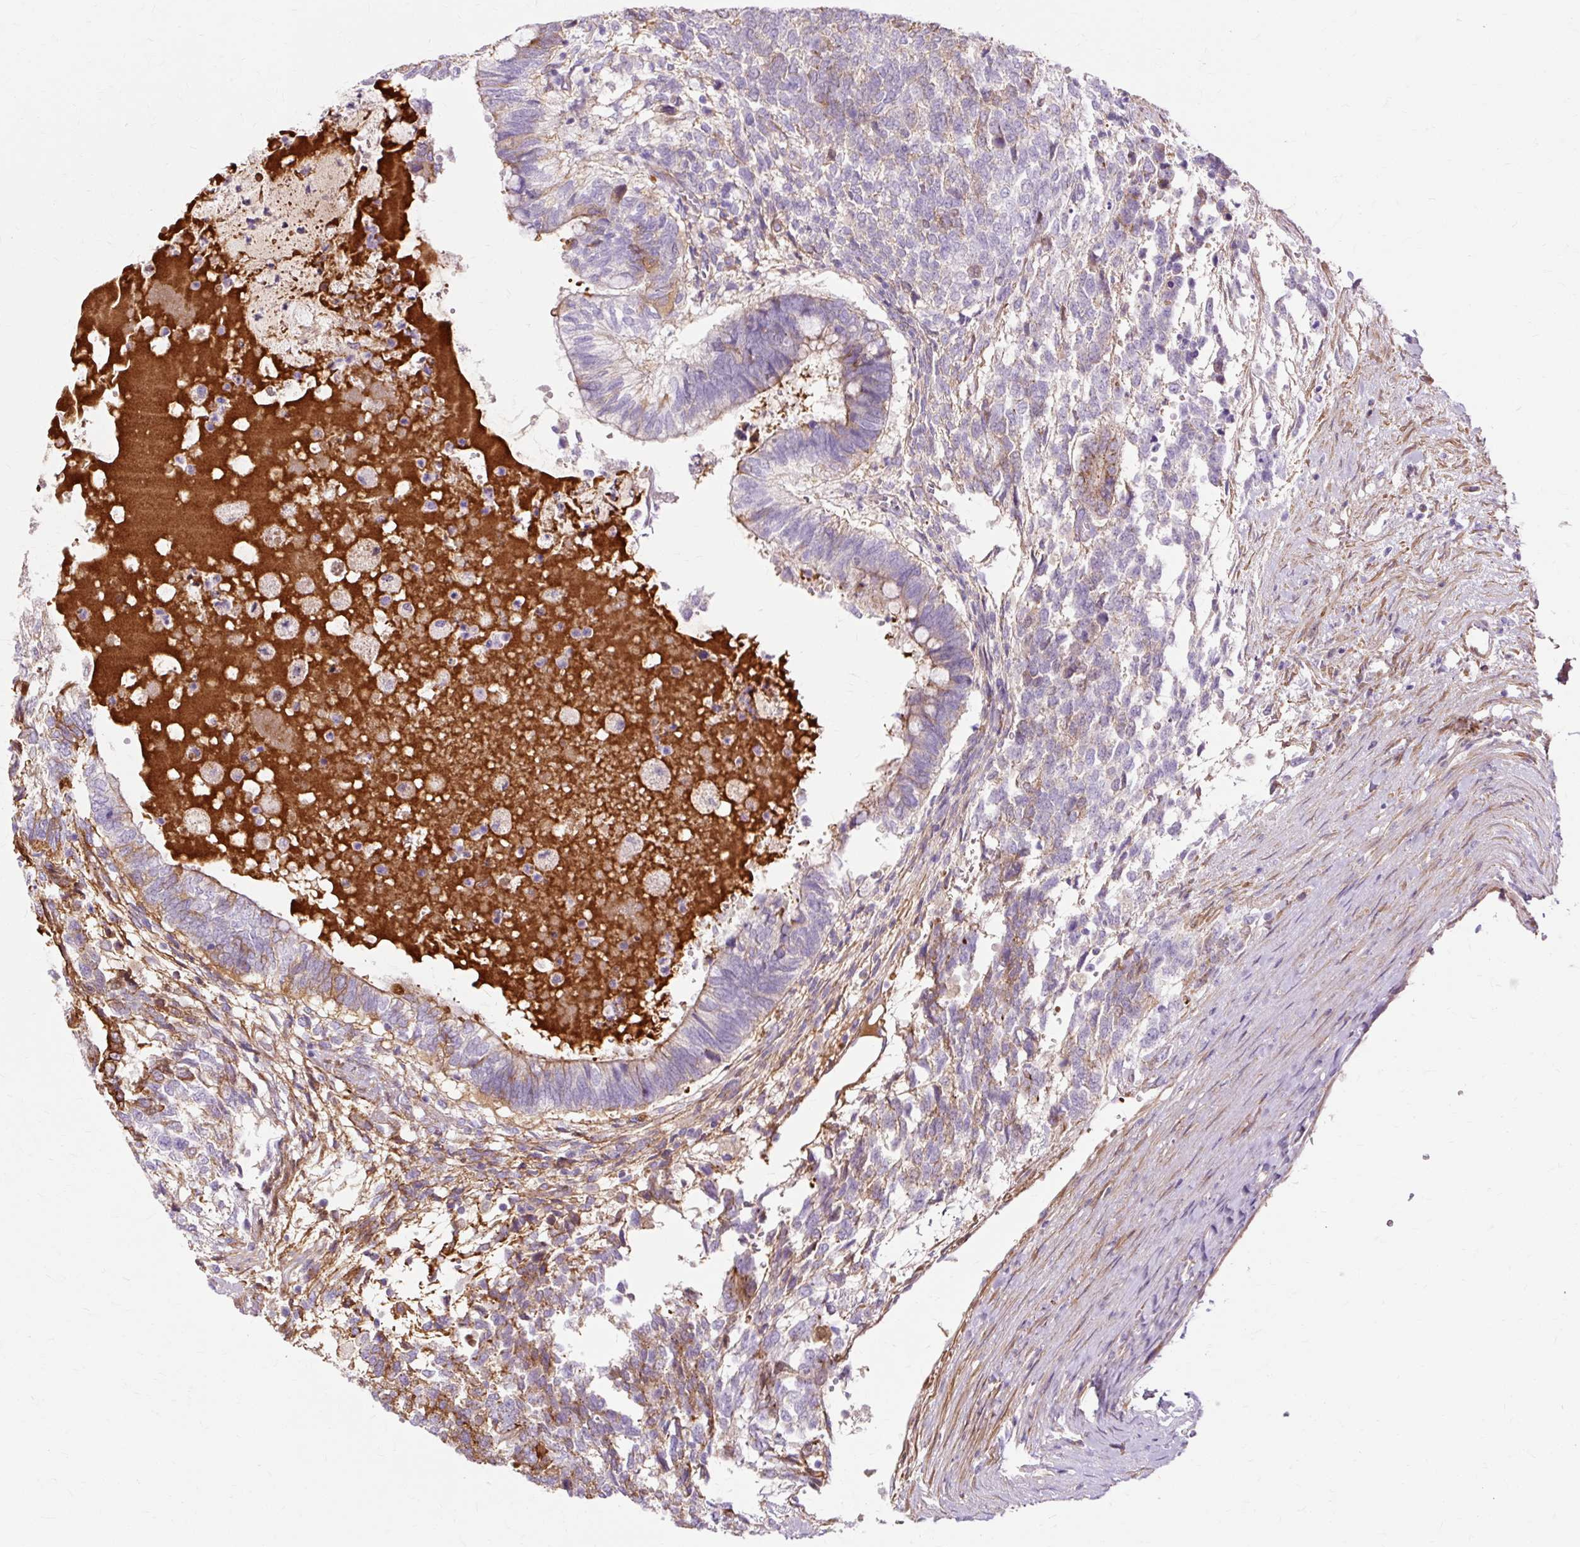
{"staining": {"intensity": "strong", "quantity": "<25%", "location": "cytoplasmic/membranous"}, "tissue": "testis cancer", "cell_type": "Tumor cells", "image_type": "cancer", "snomed": [{"axis": "morphology", "description": "Carcinoma, Embryonal, NOS"}, {"axis": "topography", "description": "Testis"}], "caption": "Testis embryonal carcinoma stained with IHC exhibits strong cytoplasmic/membranous expression in approximately <25% of tumor cells. (Brightfield microscopy of DAB IHC at high magnification).", "gene": "DCTN4", "patient": {"sex": "male", "age": 23}}